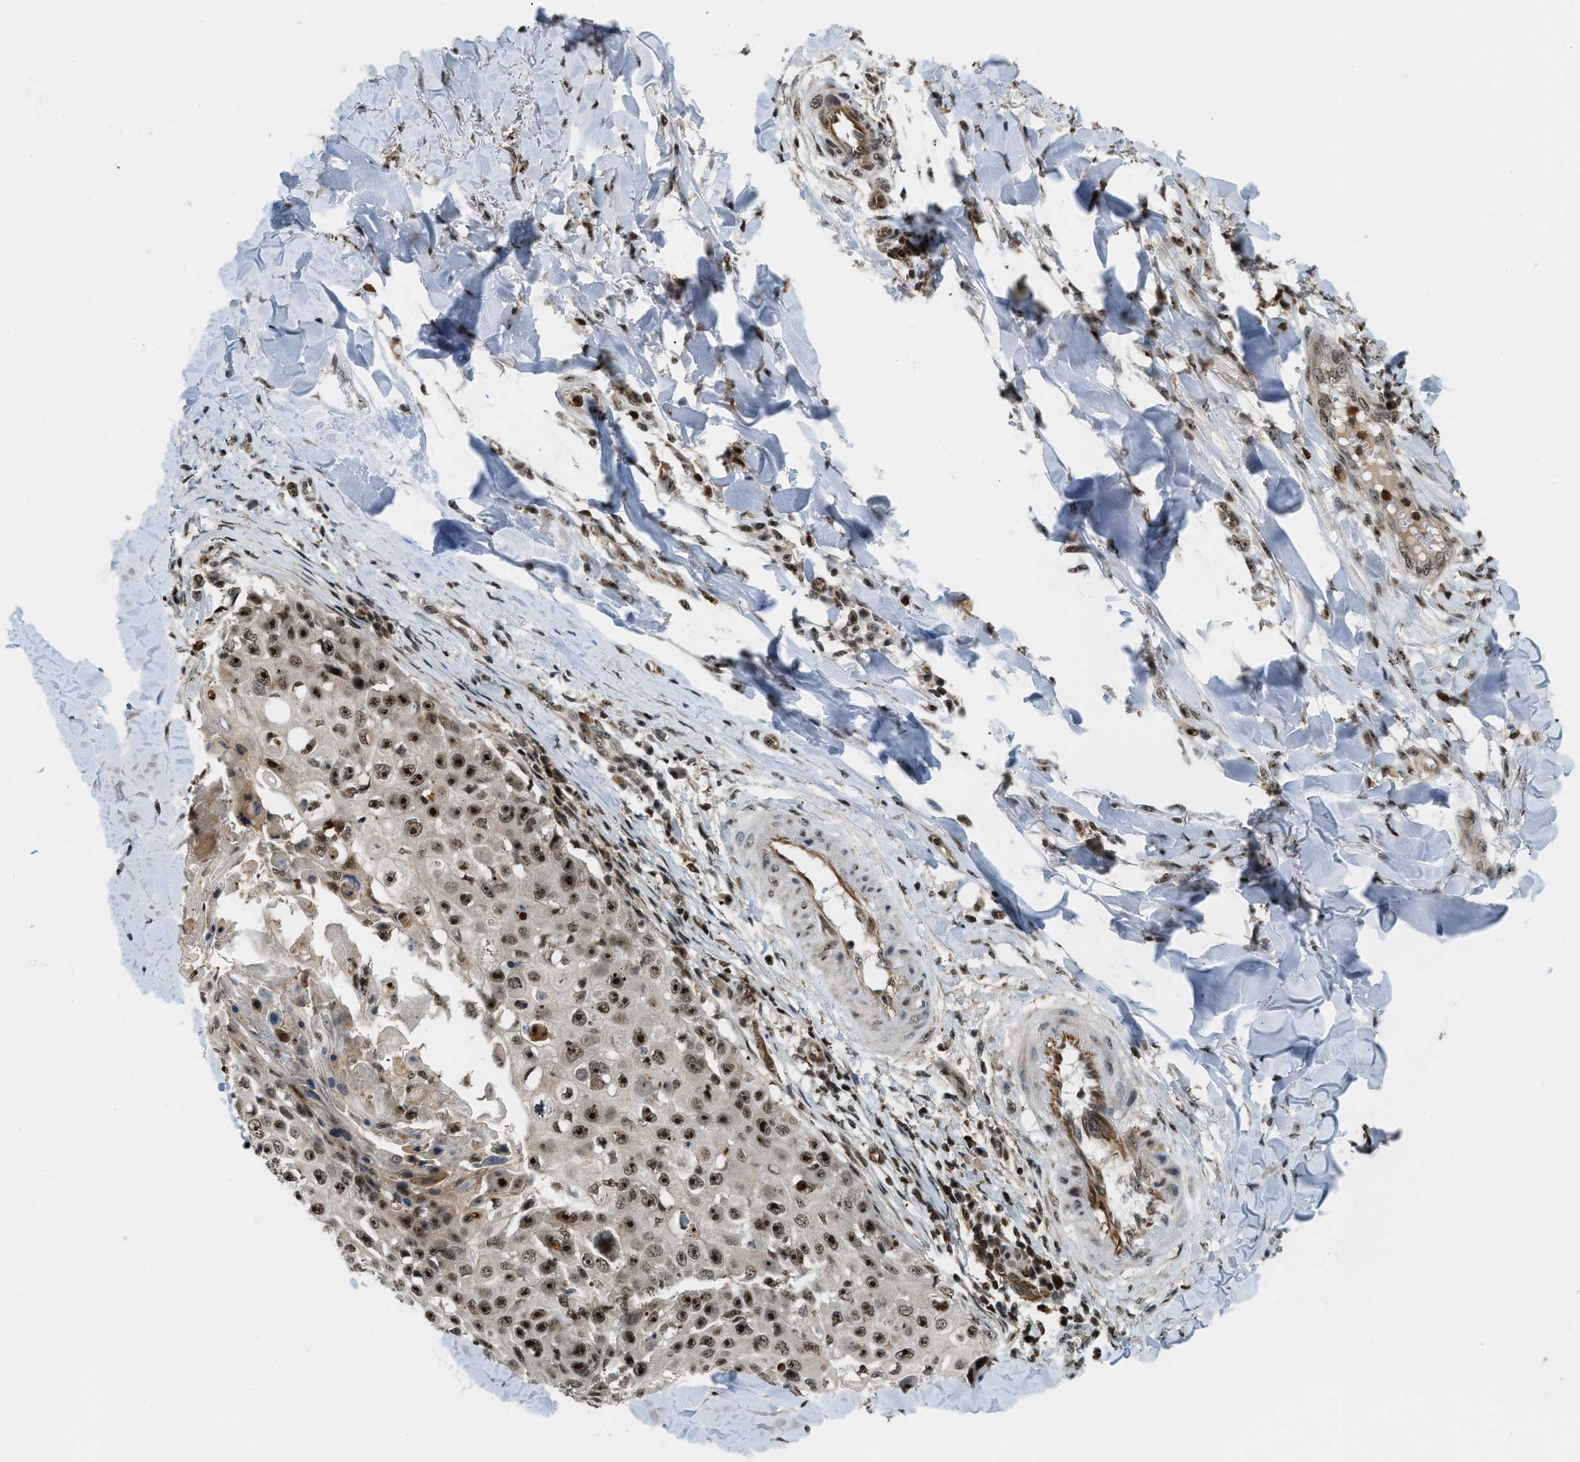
{"staining": {"intensity": "strong", "quantity": ">75%", "location": "nuclear"}, "tissue": "skin cancer", "cell_type": "Tumor cells", "image_type": "cancer", "snomed": [{"axis": "morphology", "description": "Squamous cell carcinoma, NOS"}, {"axis": "topography", "description": "Skin"}], "caption": "Tumor cells exhibit high levels of strong nuclear staining in about >75% of cells in human squamous cell carcinoma (skin).", "gene": "E2F1", "patient": {"sex": "male", "age": 86}}